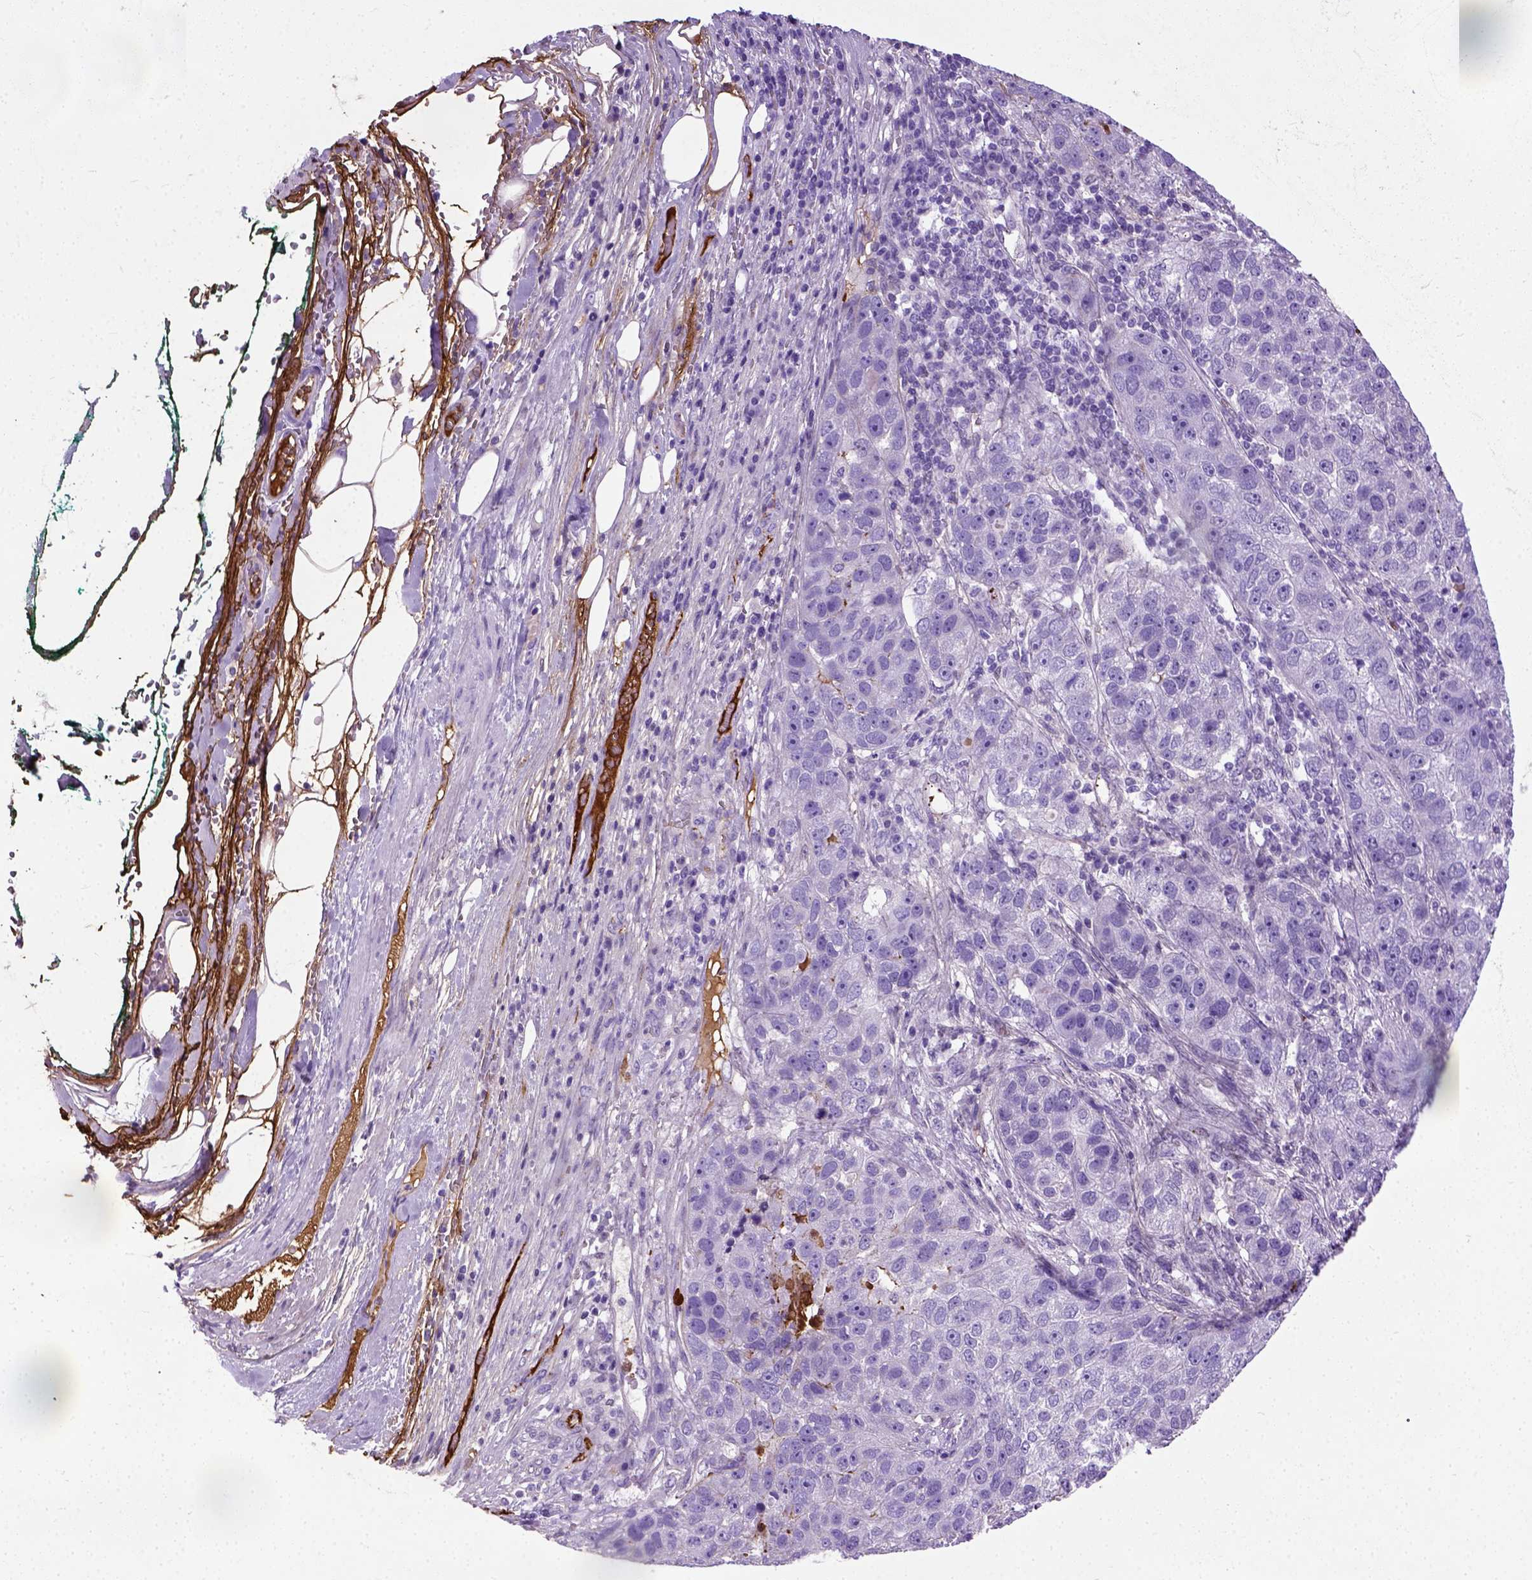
{"staining": {"intensity": "negative", "quantity": "none", "location": "none"}, "tissue": "pancreatic cancer", "cell_type": "Tumor cells", "image_type": "cancer", "snomed": [{"axis": "morphology", "description": "Adenocarcinoma, NOS"}, {"axis": "topography", "description": "Pancreas"}], "caption": "Protein analysis of pancreatic adenocarcinoma demonstrates no significant expression in tumor cells.", "gene": "ADAMTS8", "patient": {"sex": "female", "age": 61}}